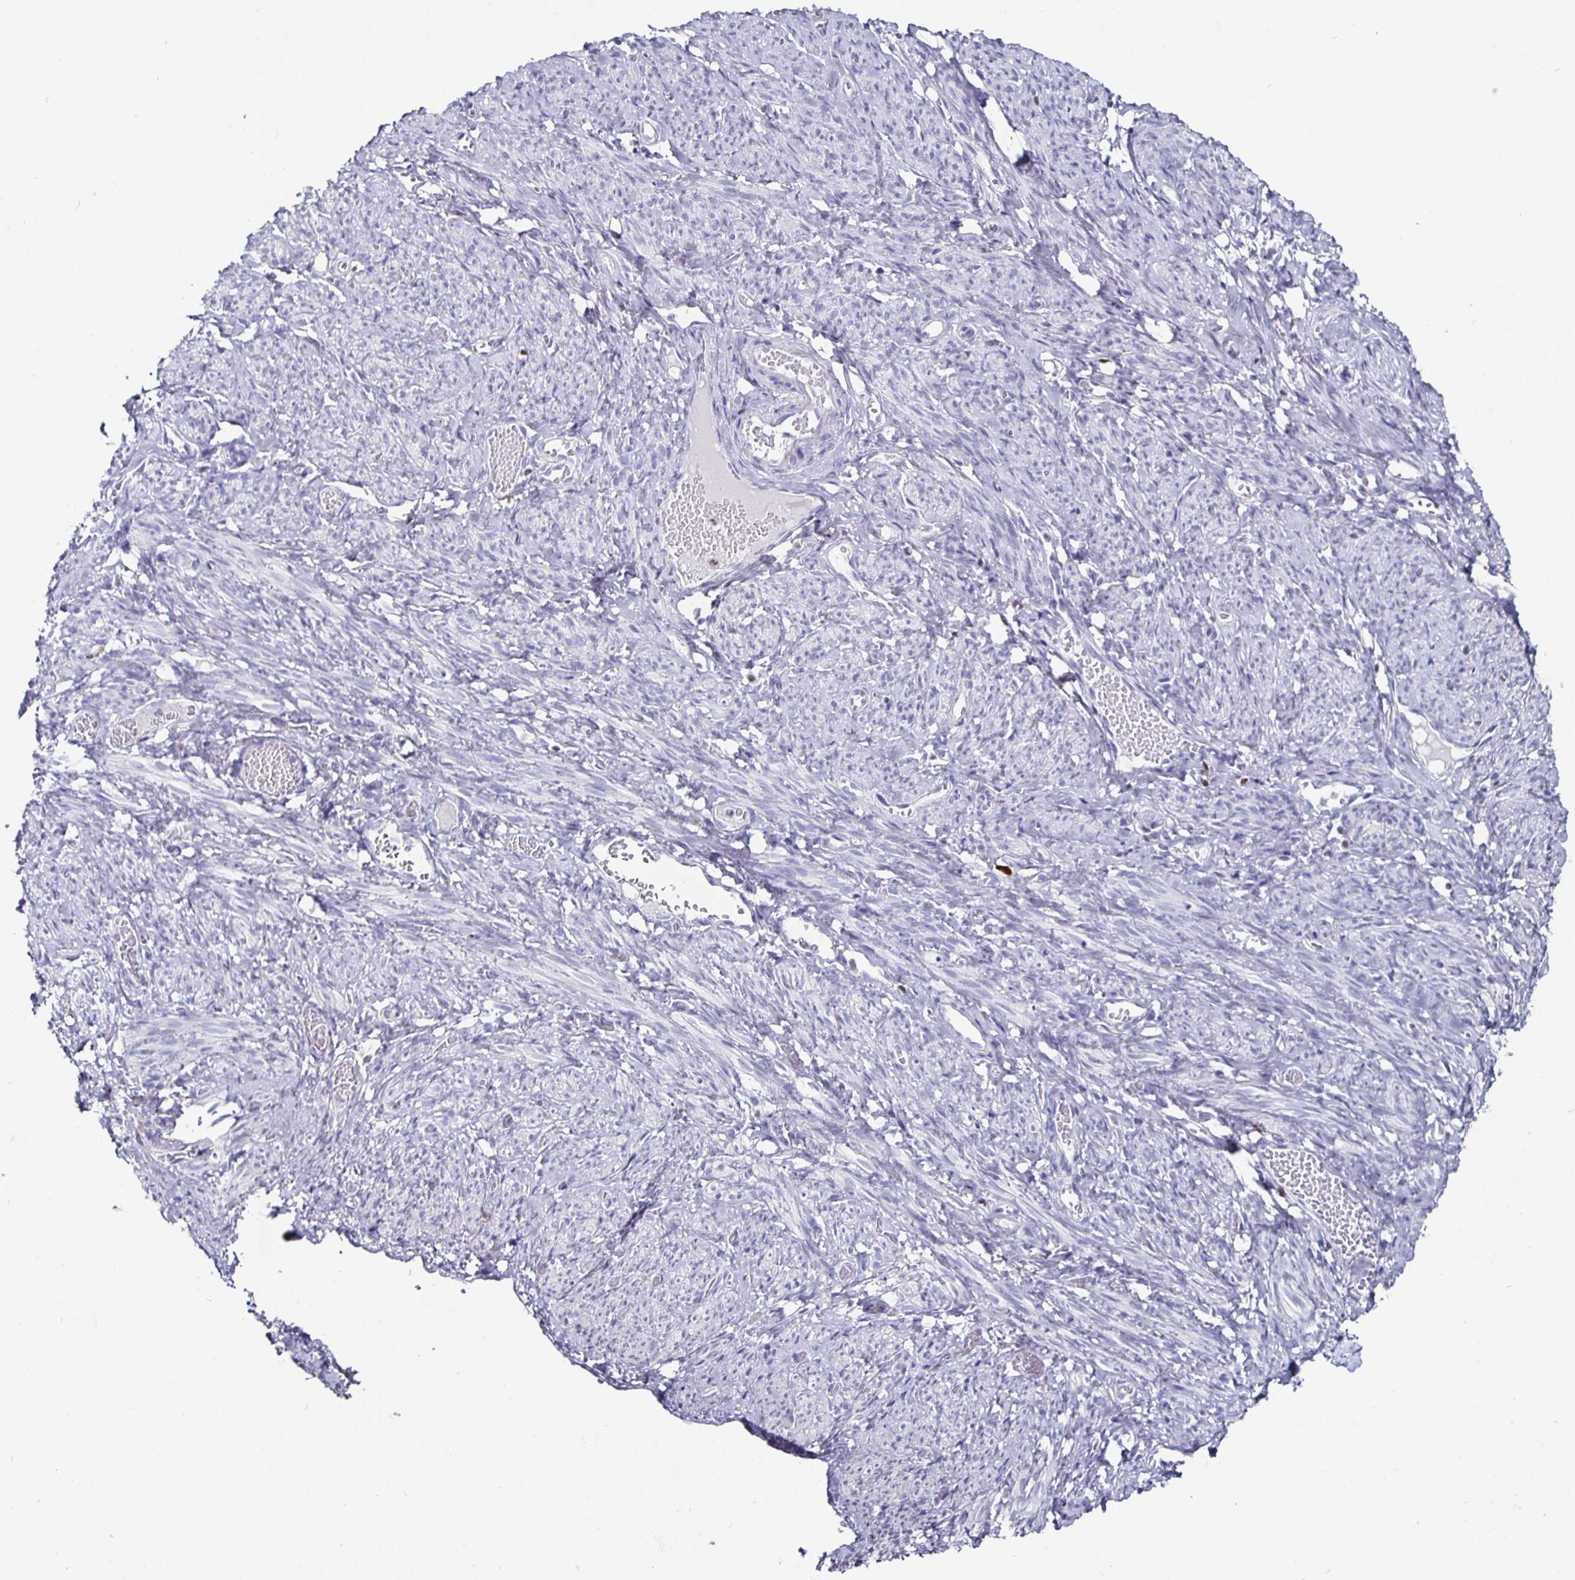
{"staining": {"intensity": "negative", "quantity": "none", "location": "none"}, "tissue": "smooth muscle", "cell_type": "Smooth muscle cells", "image_type": "normal", "snomed": [{"axis": "morphology", "description": "Normal tissue, NOS"}, {"axis": "topography", "description": "Smooth muscle"}], "caption": "High magnification brightfield microscopy of unremarkable smooth muscle stained with DAB (brown) and counterstained with hematoxylin (blue): smooth muscle cells show no significant positivity. (DAB (3,3'-diaminobenzidine) immunohistochemistry, high magnification).", "gene": "RUNX2", "patient": {"sex": "female", "age": 65}}